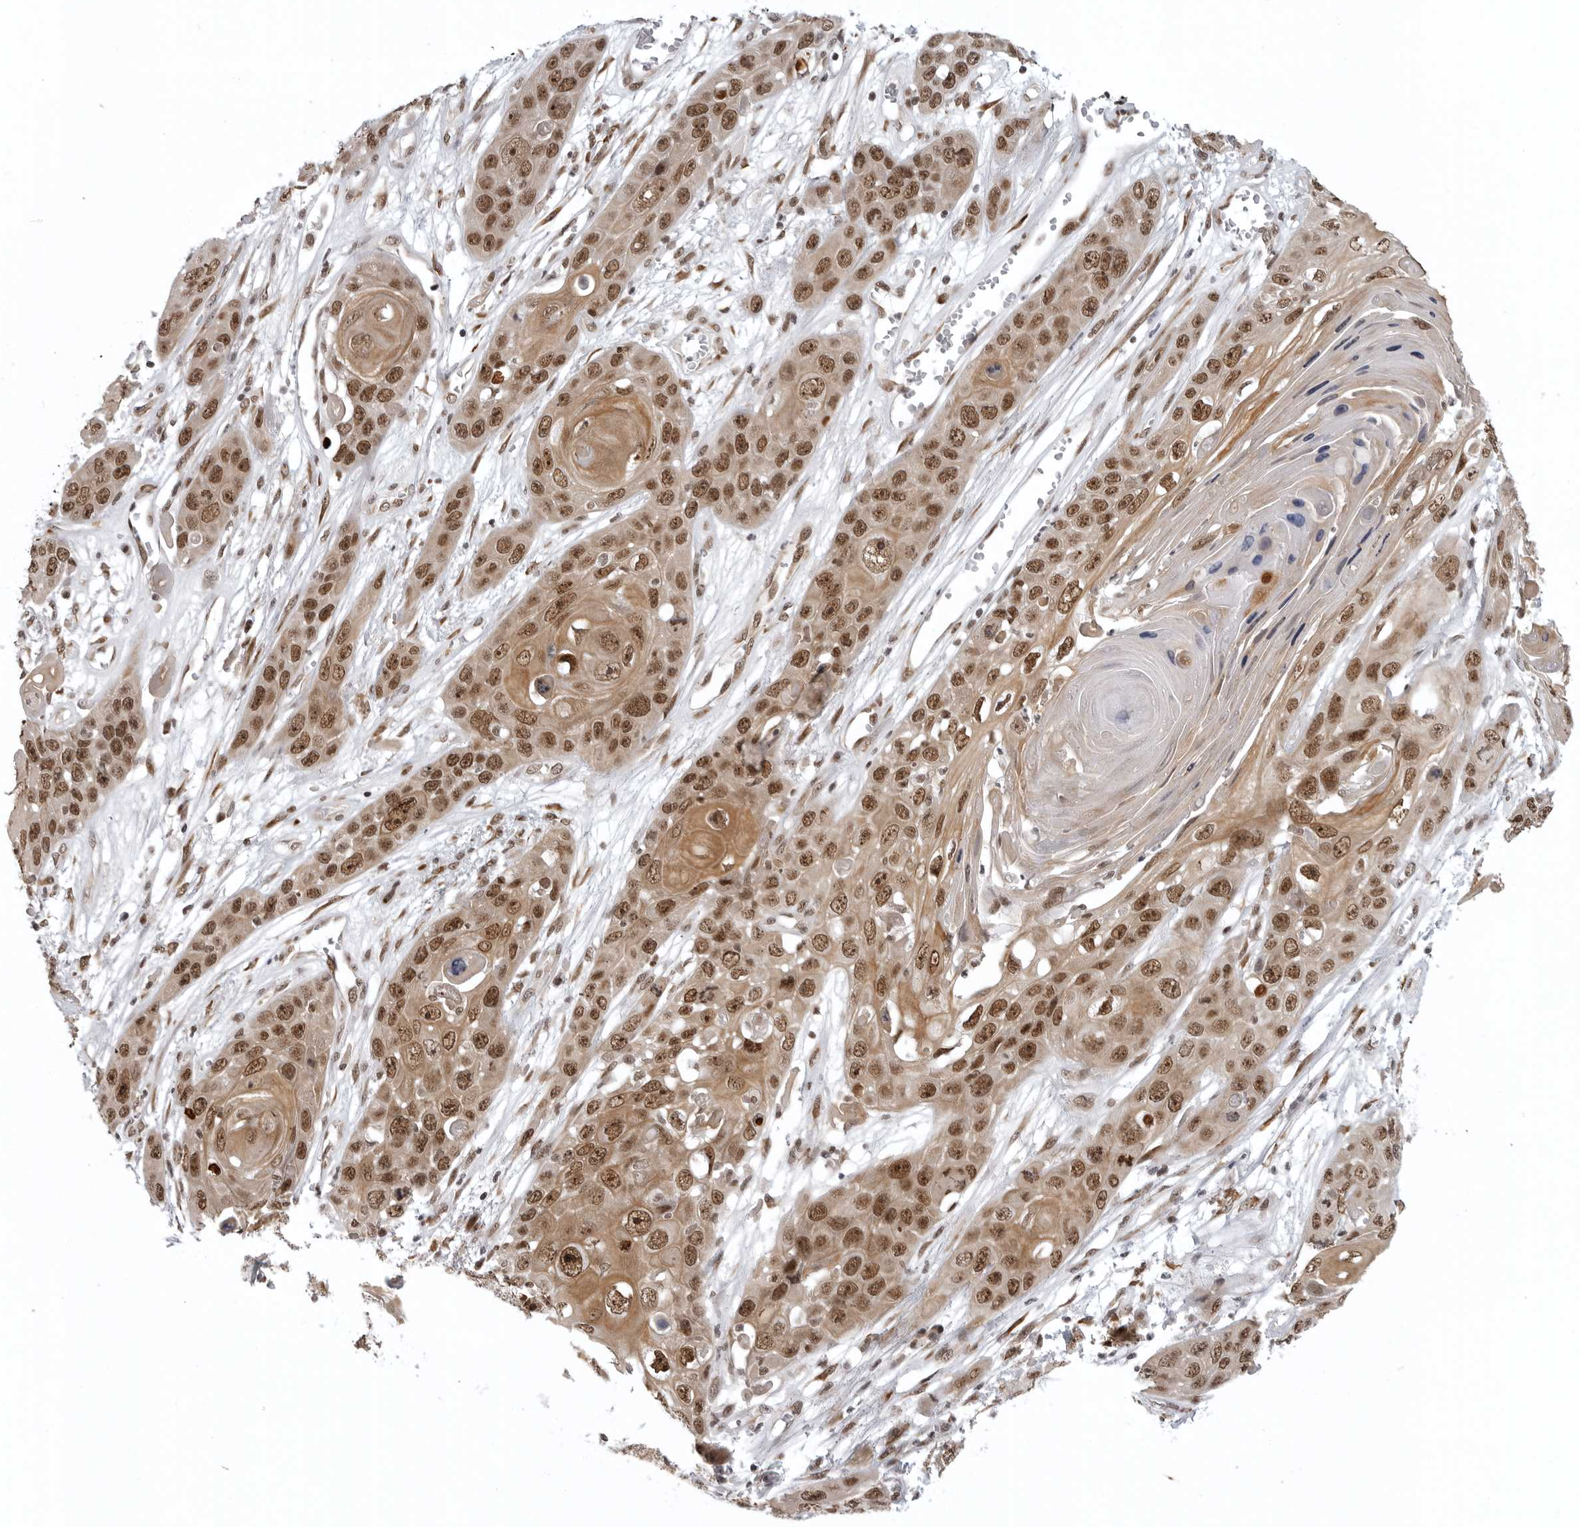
{"staining": {"intensity": "moderate", "quantity": ">75%", "location": "nuclear"}, "tissue": "skin cancer", "cell_type": "Tumor cells", "image_type": "cancer", "snomed": [{"axis": "morphology", "description": "Squamous cell carcinoma, NOS"}, {"axis": "topography", "description": "Skin"}], "caption": "Immunohistochemical staining of human squamous cell carcinoma (skin) displays medium levels of moderate nuclear protein staining in about >75% of tumor cells. The protein of interest is shown in brown color, while the nuclei are stained blue.", "gene": "PRDM10", "patient": {"sex": "male", "age": 55}}